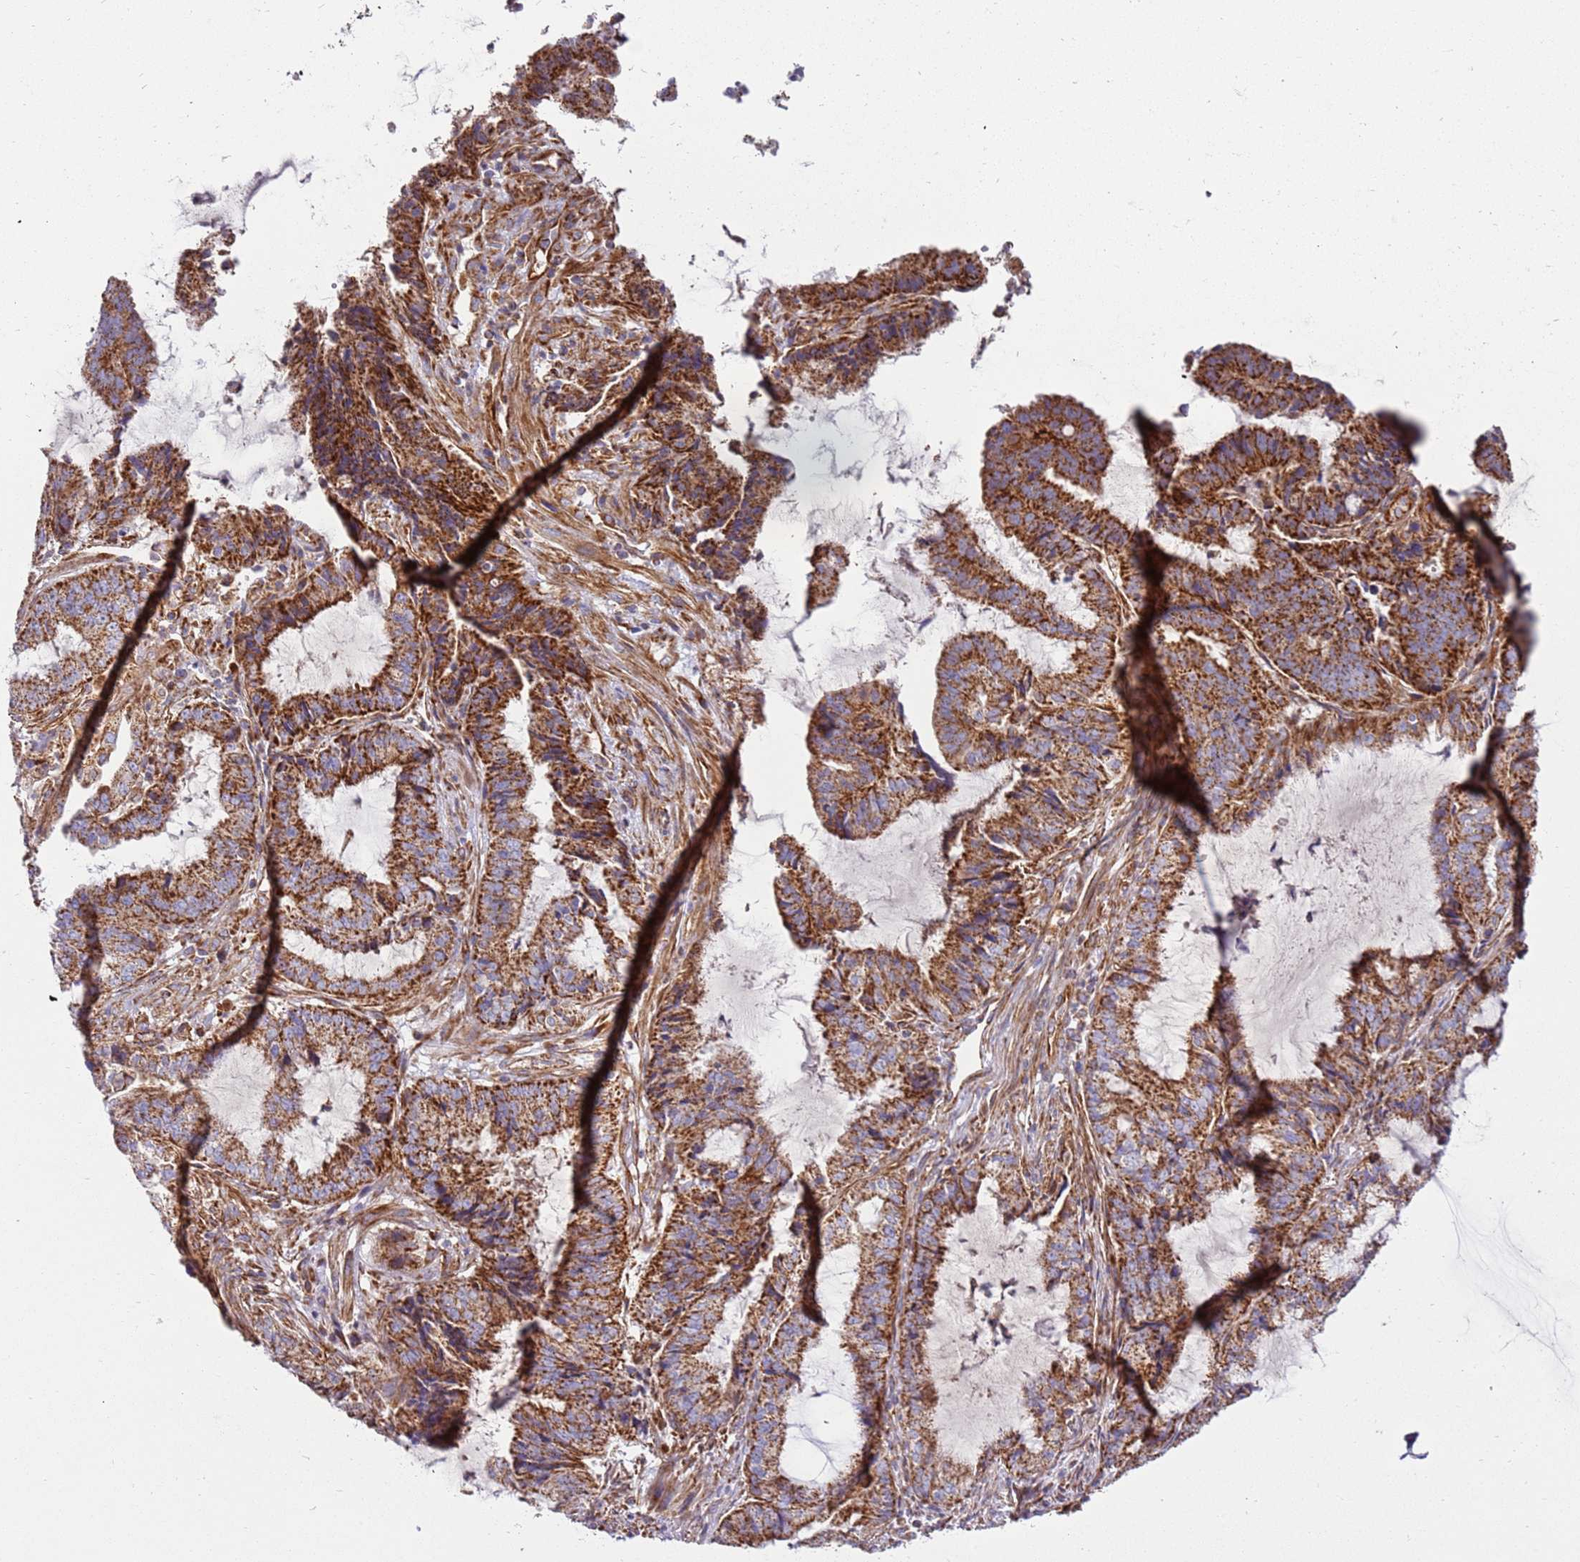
{"staining": {"intensity": "strong", "quantity": ">75%", "location": "cytoplasmic/membranous"}, "tissue": "endometrial cancer", "cell_type": "Tumor cells", "image_type": "cancer", "snomed": [{"axis": "morphology", "description": "Adenocarcinoma, NOS"}, {"axis": "topography", "description": "Endometrium"}], "caption": "This photomicrograph reveals immunohistochemistry (IHC) staining of endometrial adenocarcinoma, with high strong cytoplasmic/membranous positivity in approximately >75% of tumor cells.", "gene": "MRPL20", "patient": {"sex": "female", "age": 51}}